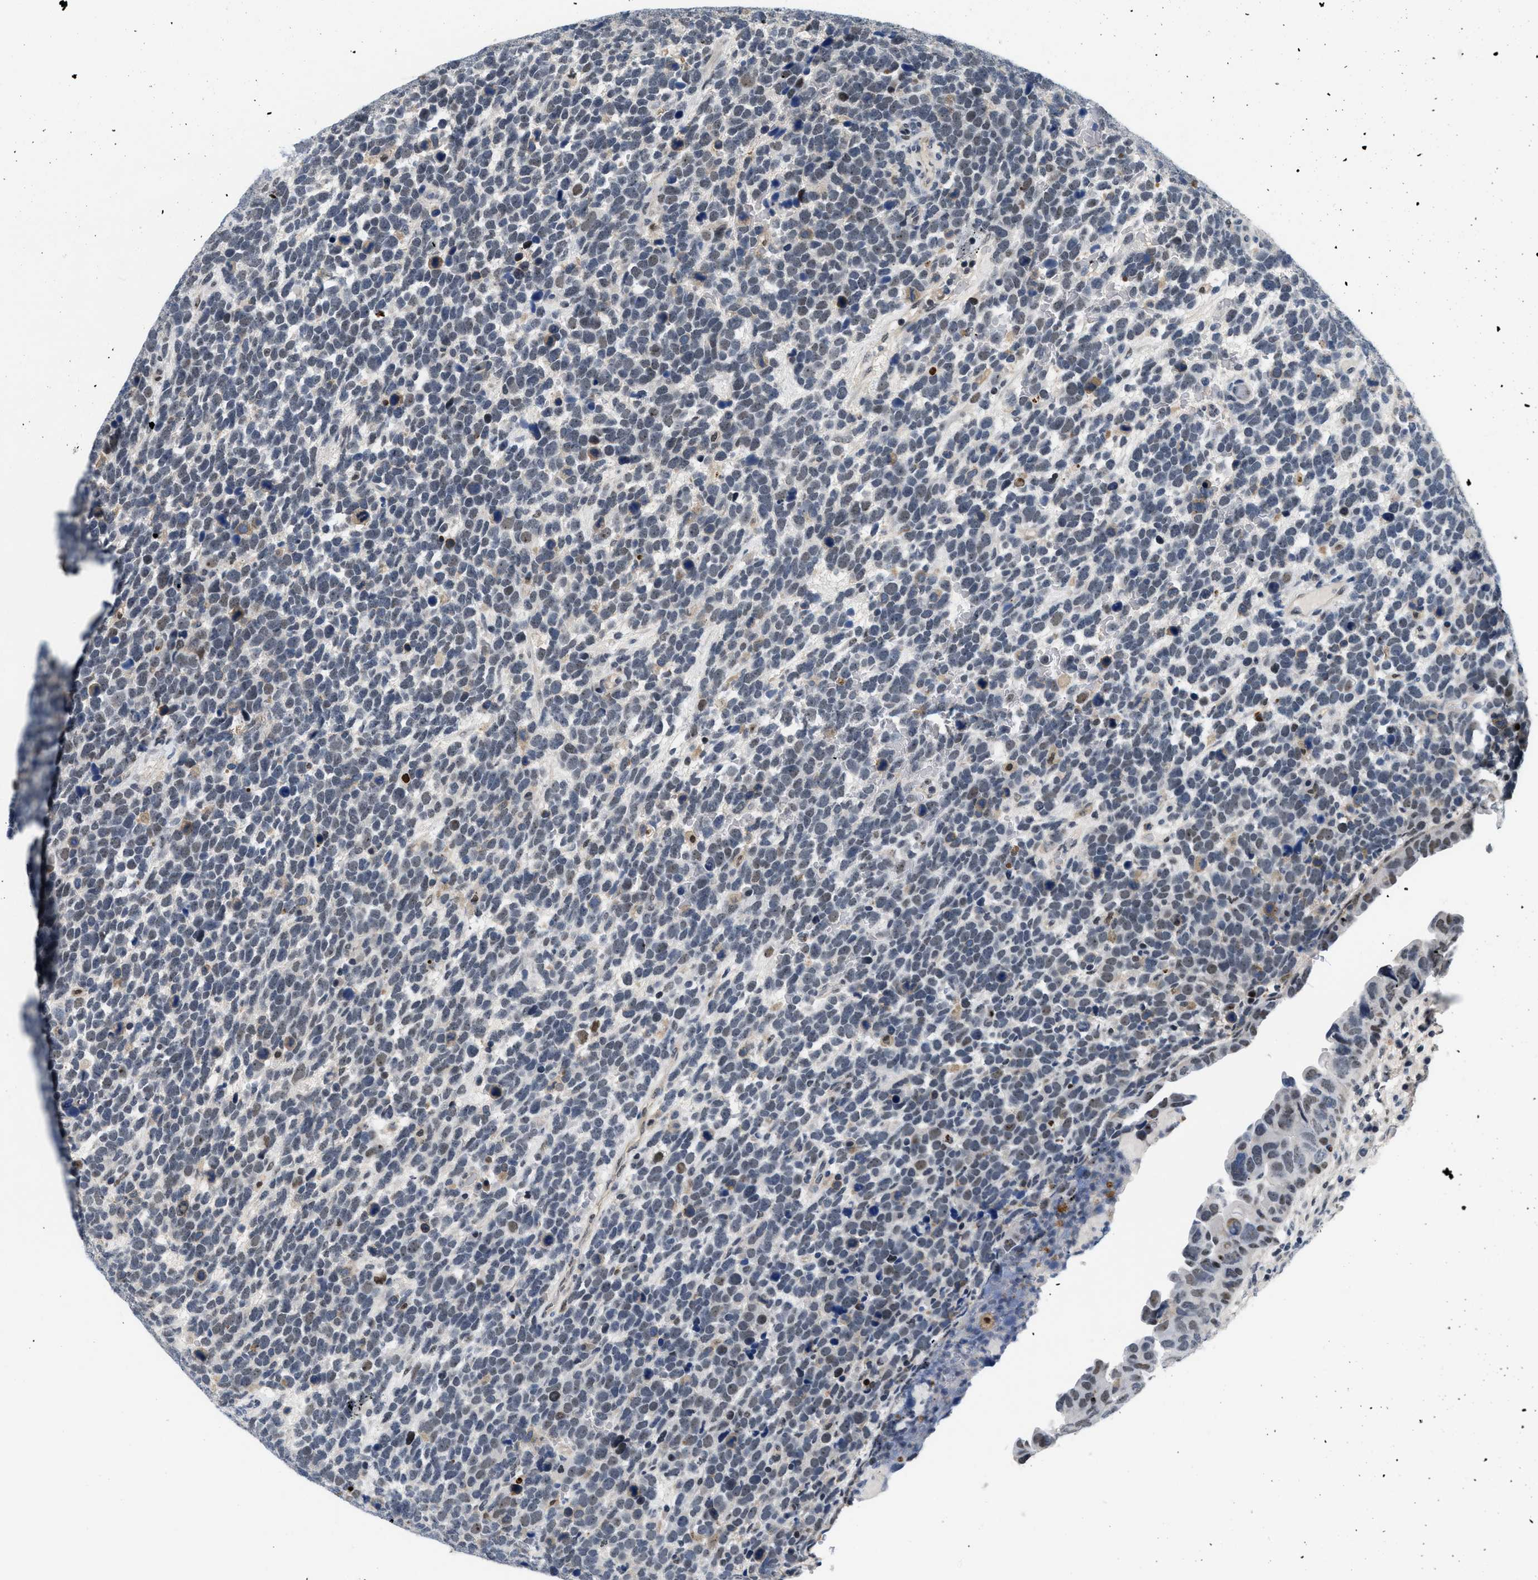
{"staining": {"intensity": "moderate", "quantity": "<25%", "location": "nuclear"}, "tissue": "urothelial cancer", "cell_type": "Tumor cells", "image_type": "cancer", "snomed": [{"axis": "morphology", "description": "Urothelial carcinoma, High grade"}, {"axis": "topography", "description": "Urinary bladder"}], "caption": "Tumor cells exhibit moderate nuclear staining in approximately <25% of cells in urothelial cancer.", "gene": "PITHD1", "patient": {"sex": "female", "age": 82}}